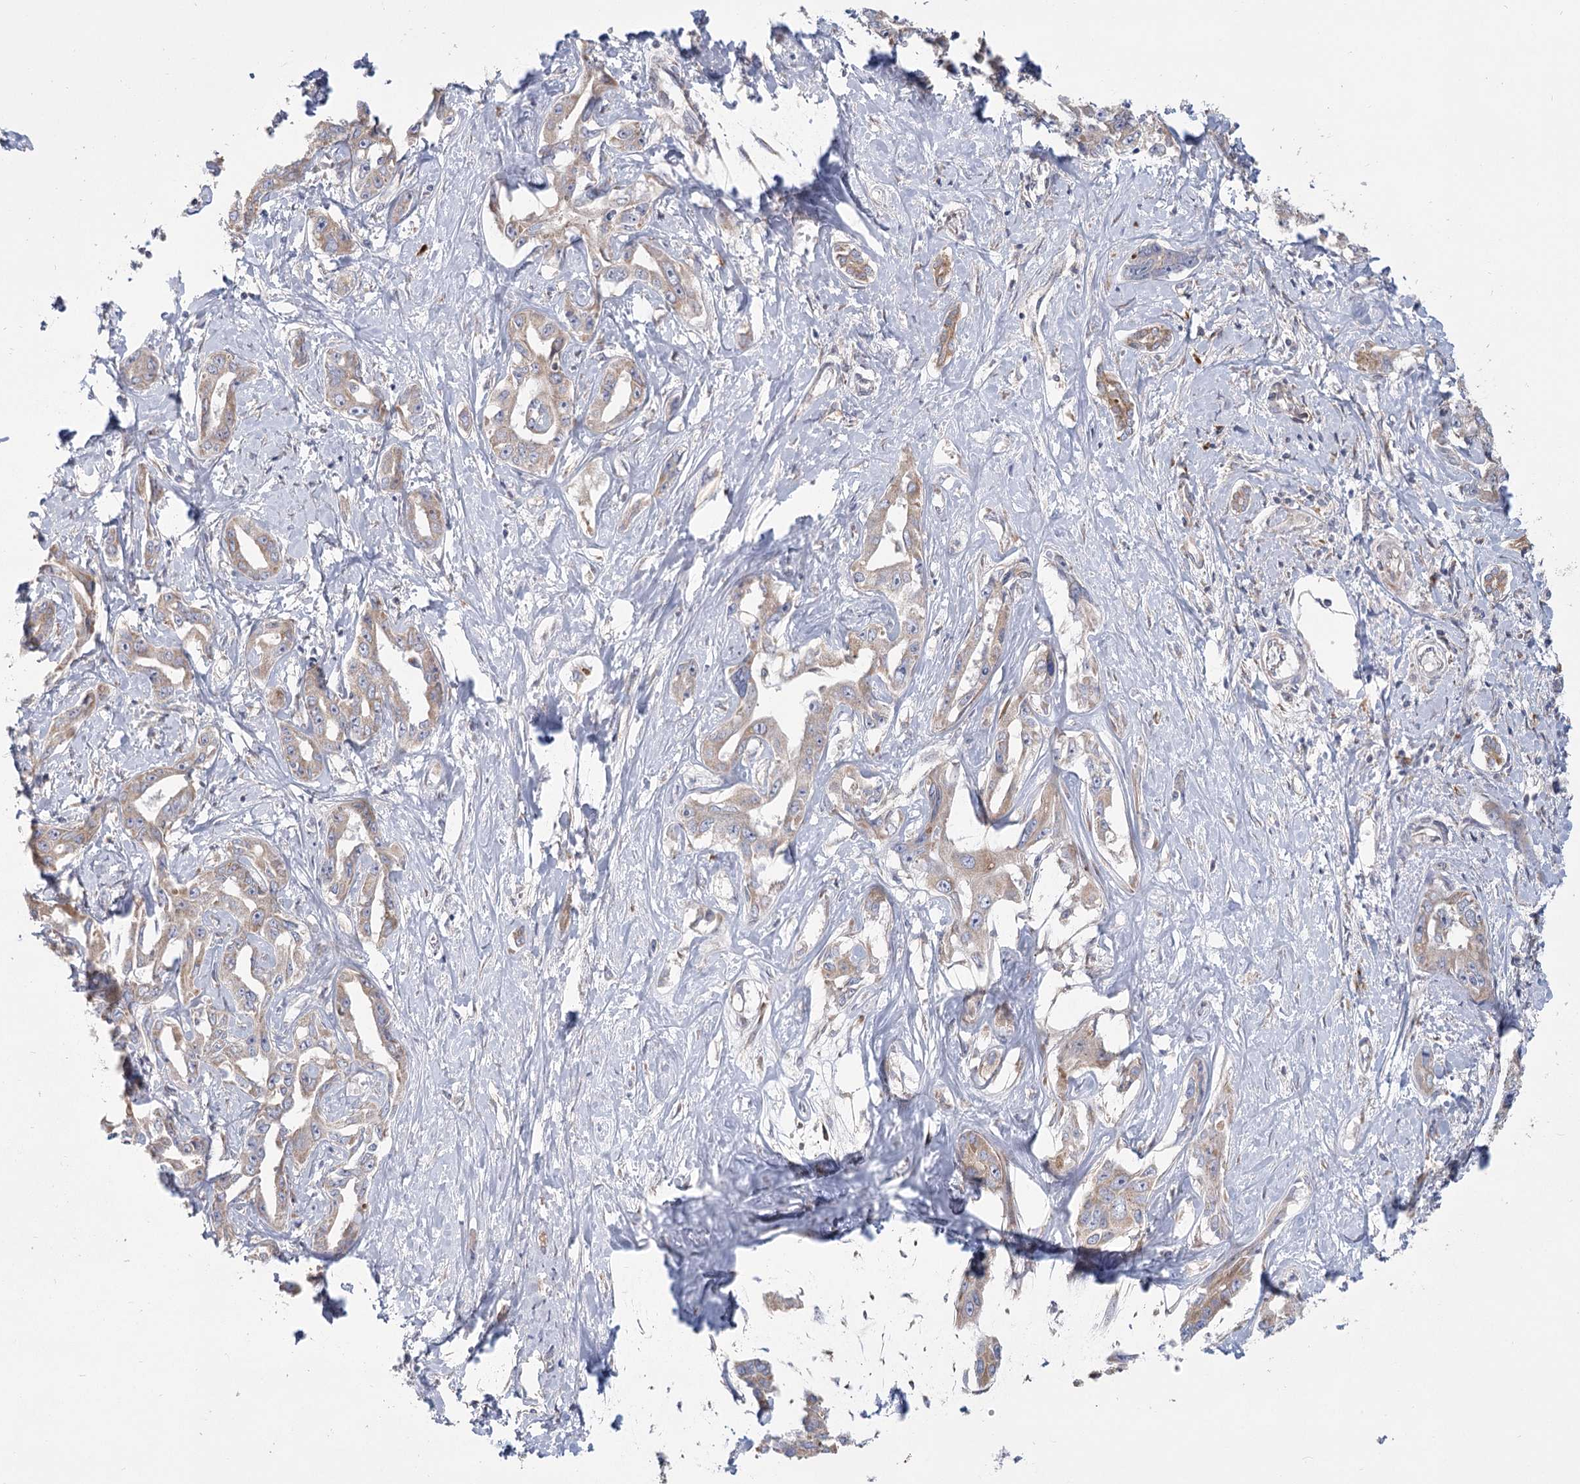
{"staining": {"intensity": "weak", "quantity": "25%-75%", "location": "cytoplasmic/membranous"}, "tissue": "liver cancer", "cell_type": "Tumor cells", "image_type": "cancer", "snomed": [{"axis": "morphology", "description": "Cholangiocarcinoma"}, {"axis": "topography", "description": "Liver"}], "caption": "Approximately 25%-75% of tumor cells in human liver cancer (cholangiocarcinoma) demonstrate weak cytoplasmic/membranous protein staining as visualized by brown immunohistochemical staining.", "gene": "CNTLN", "patient": {"sex": "male", "age": 59}}